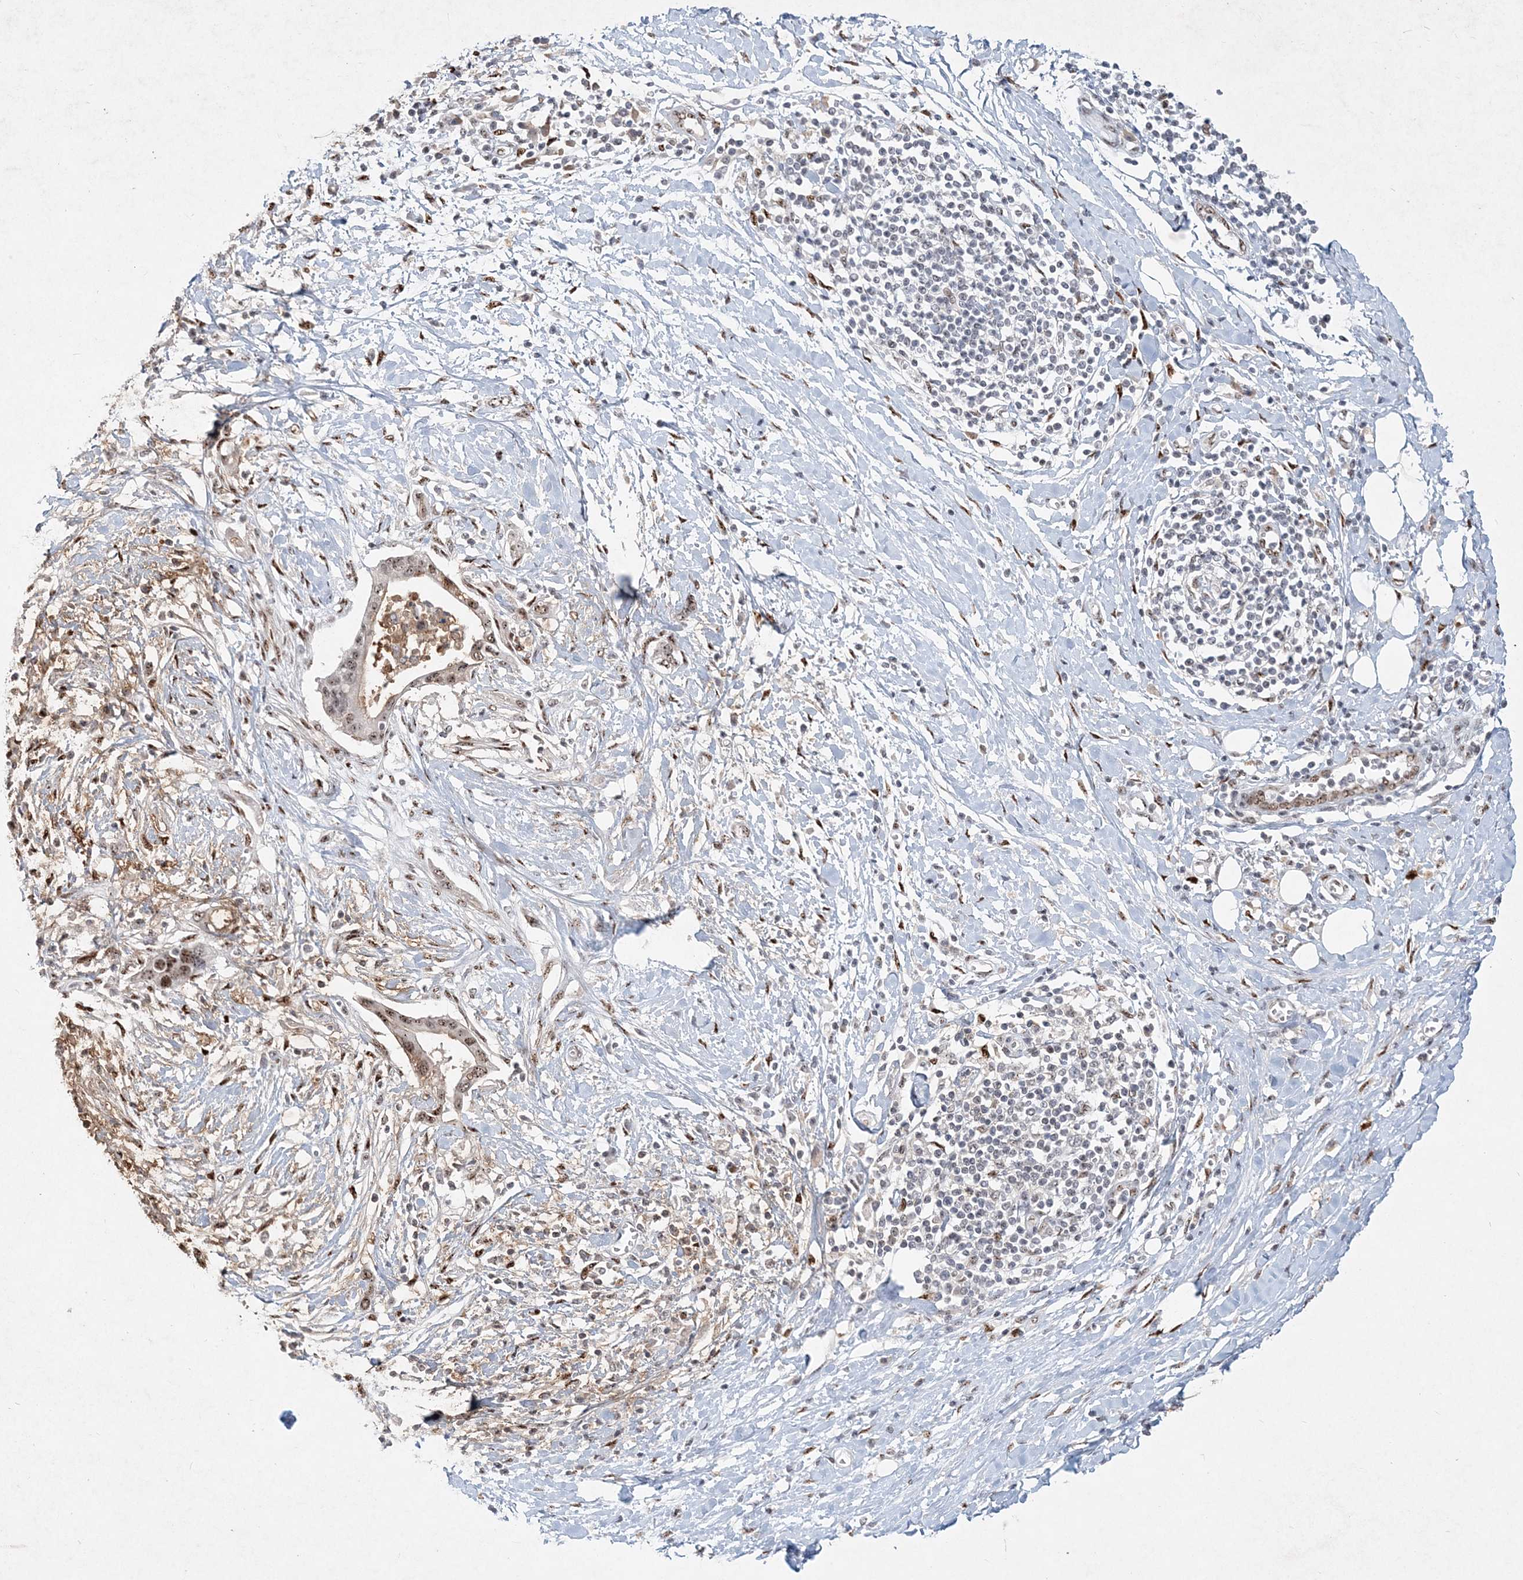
{"staining": {"intensity": "moderate", "quantity": "<25%", "location": "cytoplasmic/membranous,nuclear"}, "tissue": "pancreatic cancer", "cell_type": "Tumor cells", "image_type": "cancer", "snomed": [{"axis": "morphology", "description": "Normal tissue, NOS"}, {"axis": "morphology", "description": "Adenocarcinoma, NOS"}, {"axis": "topography", "description": "Pancreas"}, {"axis": "topography", "description": "Peripheral nerve tissue"}], "caption": "Approximately <25% of tumor cells in pancreatic cancer reveal moderate cytoplasmic/membranous and nuclear protein expression as visualized by brown immunohistochemical staining.", "gene": "GIN1", "patient": {"sex": "male", "age": 59}}